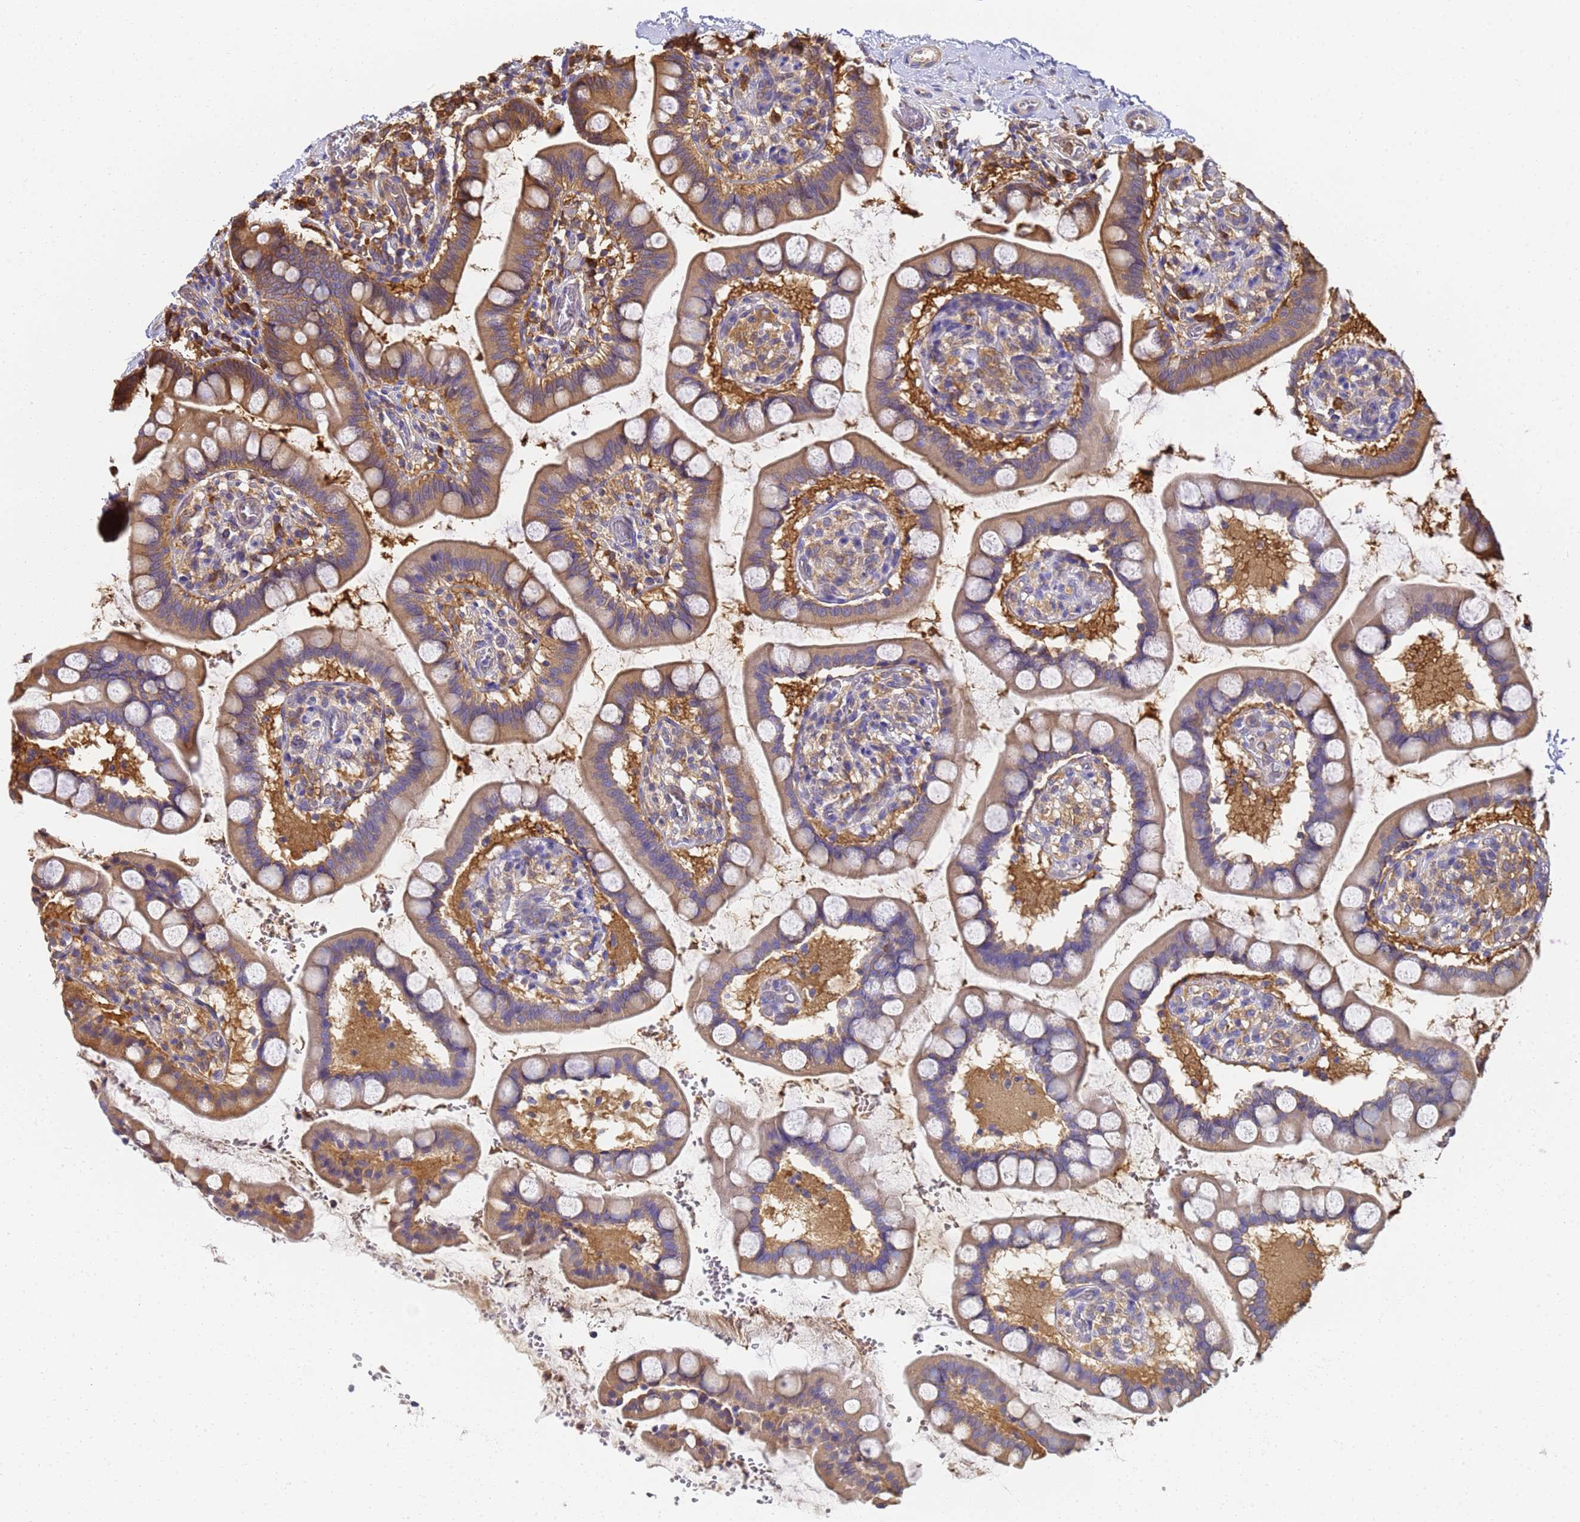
{"staining": {"intensity": "moderate", "quantity": "25%-75%", "location": "cytoplasmic/membranous"}, "tissue": "small intestine", "cell_type": "Glandular cells", "image_type": "normal", "snomed": [{"axis": "morphology", "description": "Normal tissue, NOS"}, {"axis": "topography", "description": "Small intestine"}], "caption": "IHC micrograph of unremarkable small intestine stained for a protein (brown), which displays medium levels of moderate cytoplasmic/membranous staining in approximately 25%-75% of glandular cells.", "gene": "NME1", "patient": {"sex": "male", "age": 52}}